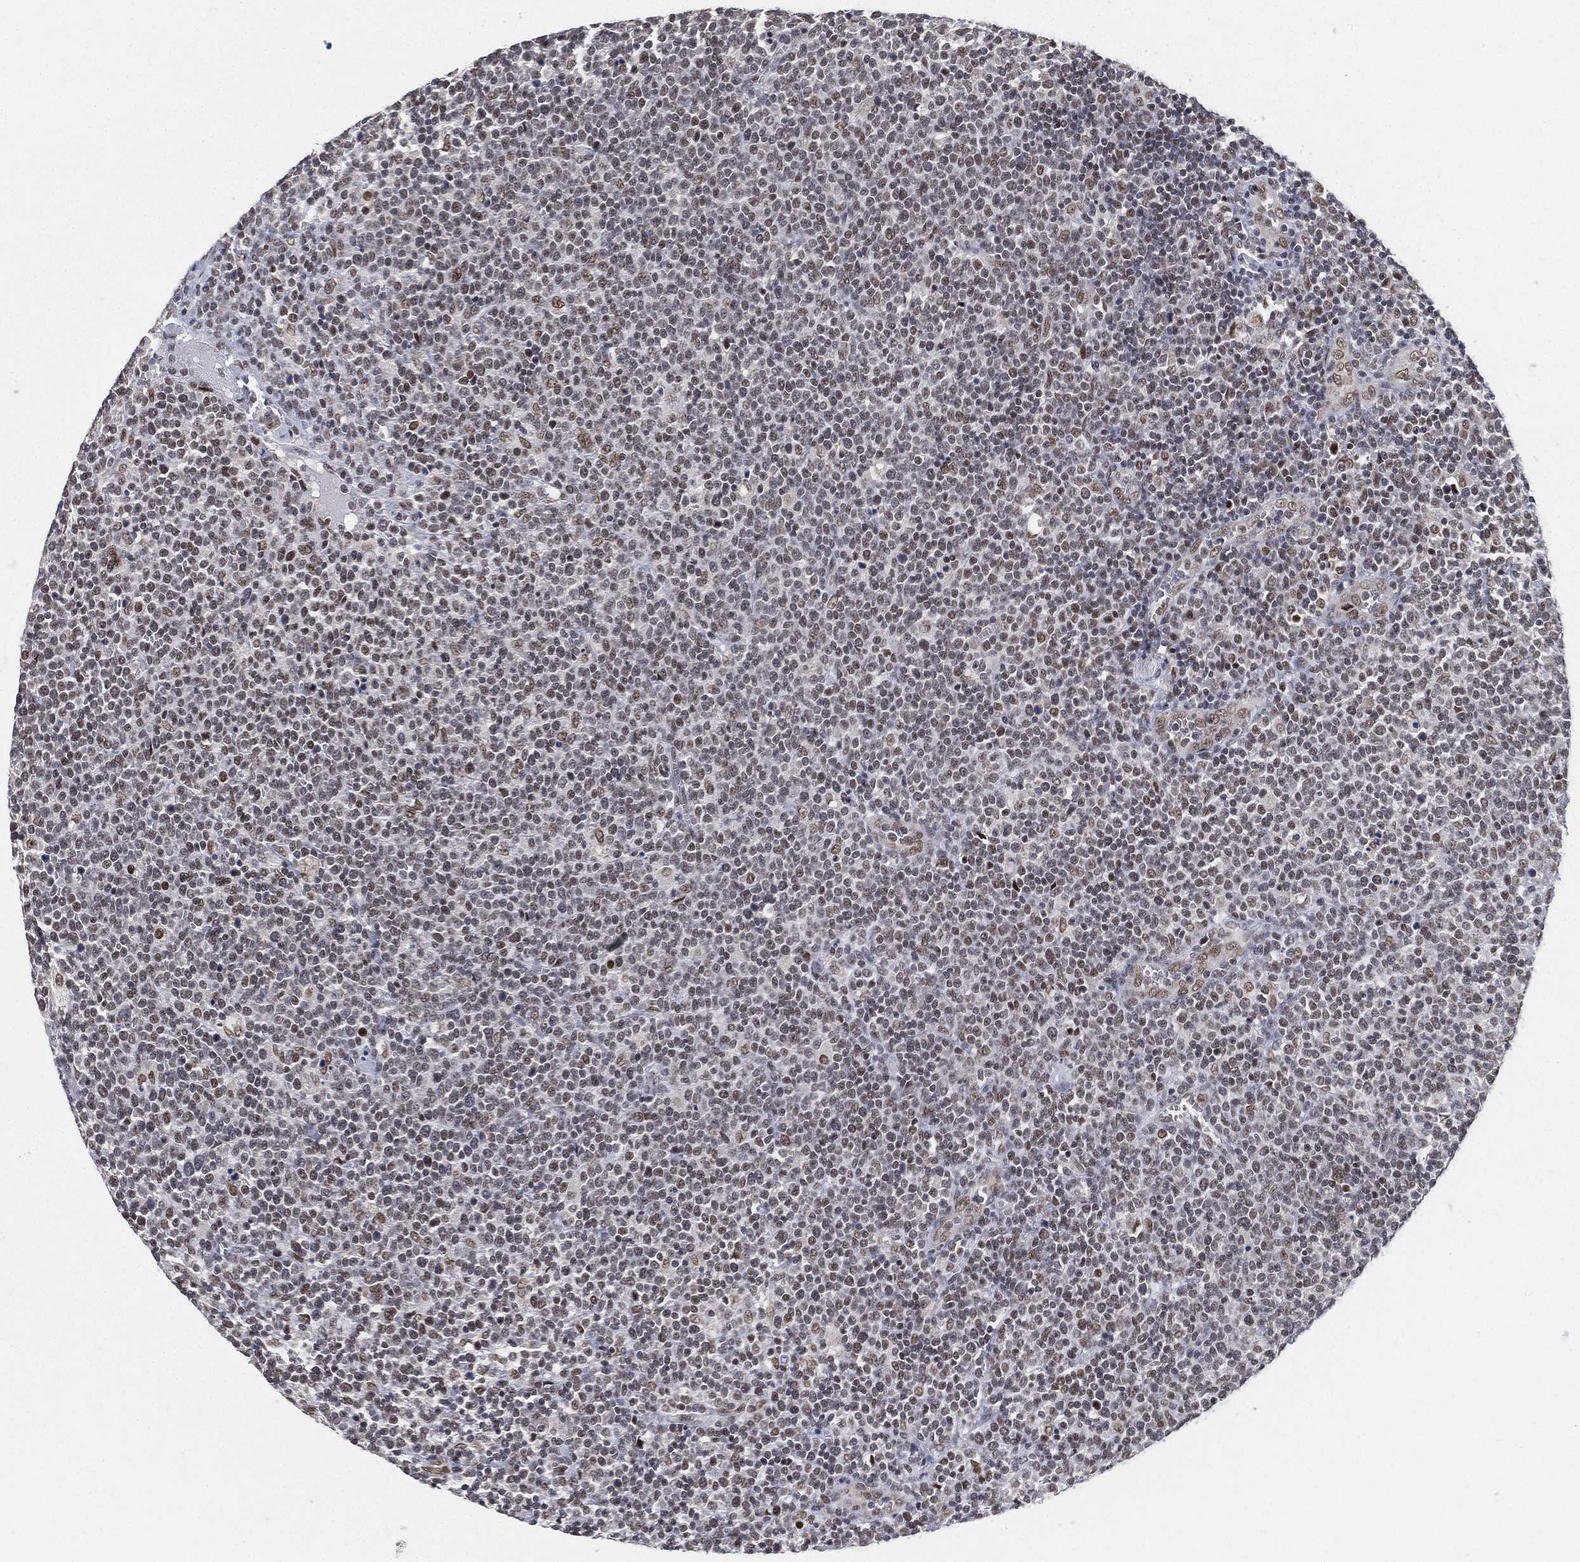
{"staining": {"intensity": "weak", "quantity": "<25%", "location": "nuclear"}, "tissue": "lymphoma", "cell_type": "Tumor cells", "image_type": "cancer", "snomed": [{"axis": "morphology", "description": "Malignant lymphoma, non-Hodgkin's type, High grade"}, {"axis": "topography", "description": "Lymph node"}], "caption": "A micrograph of human lymphoma is negative for staining in tumor cells.", "gene": "YLPM1", "patient": {"sex": "male", "age": 61}}